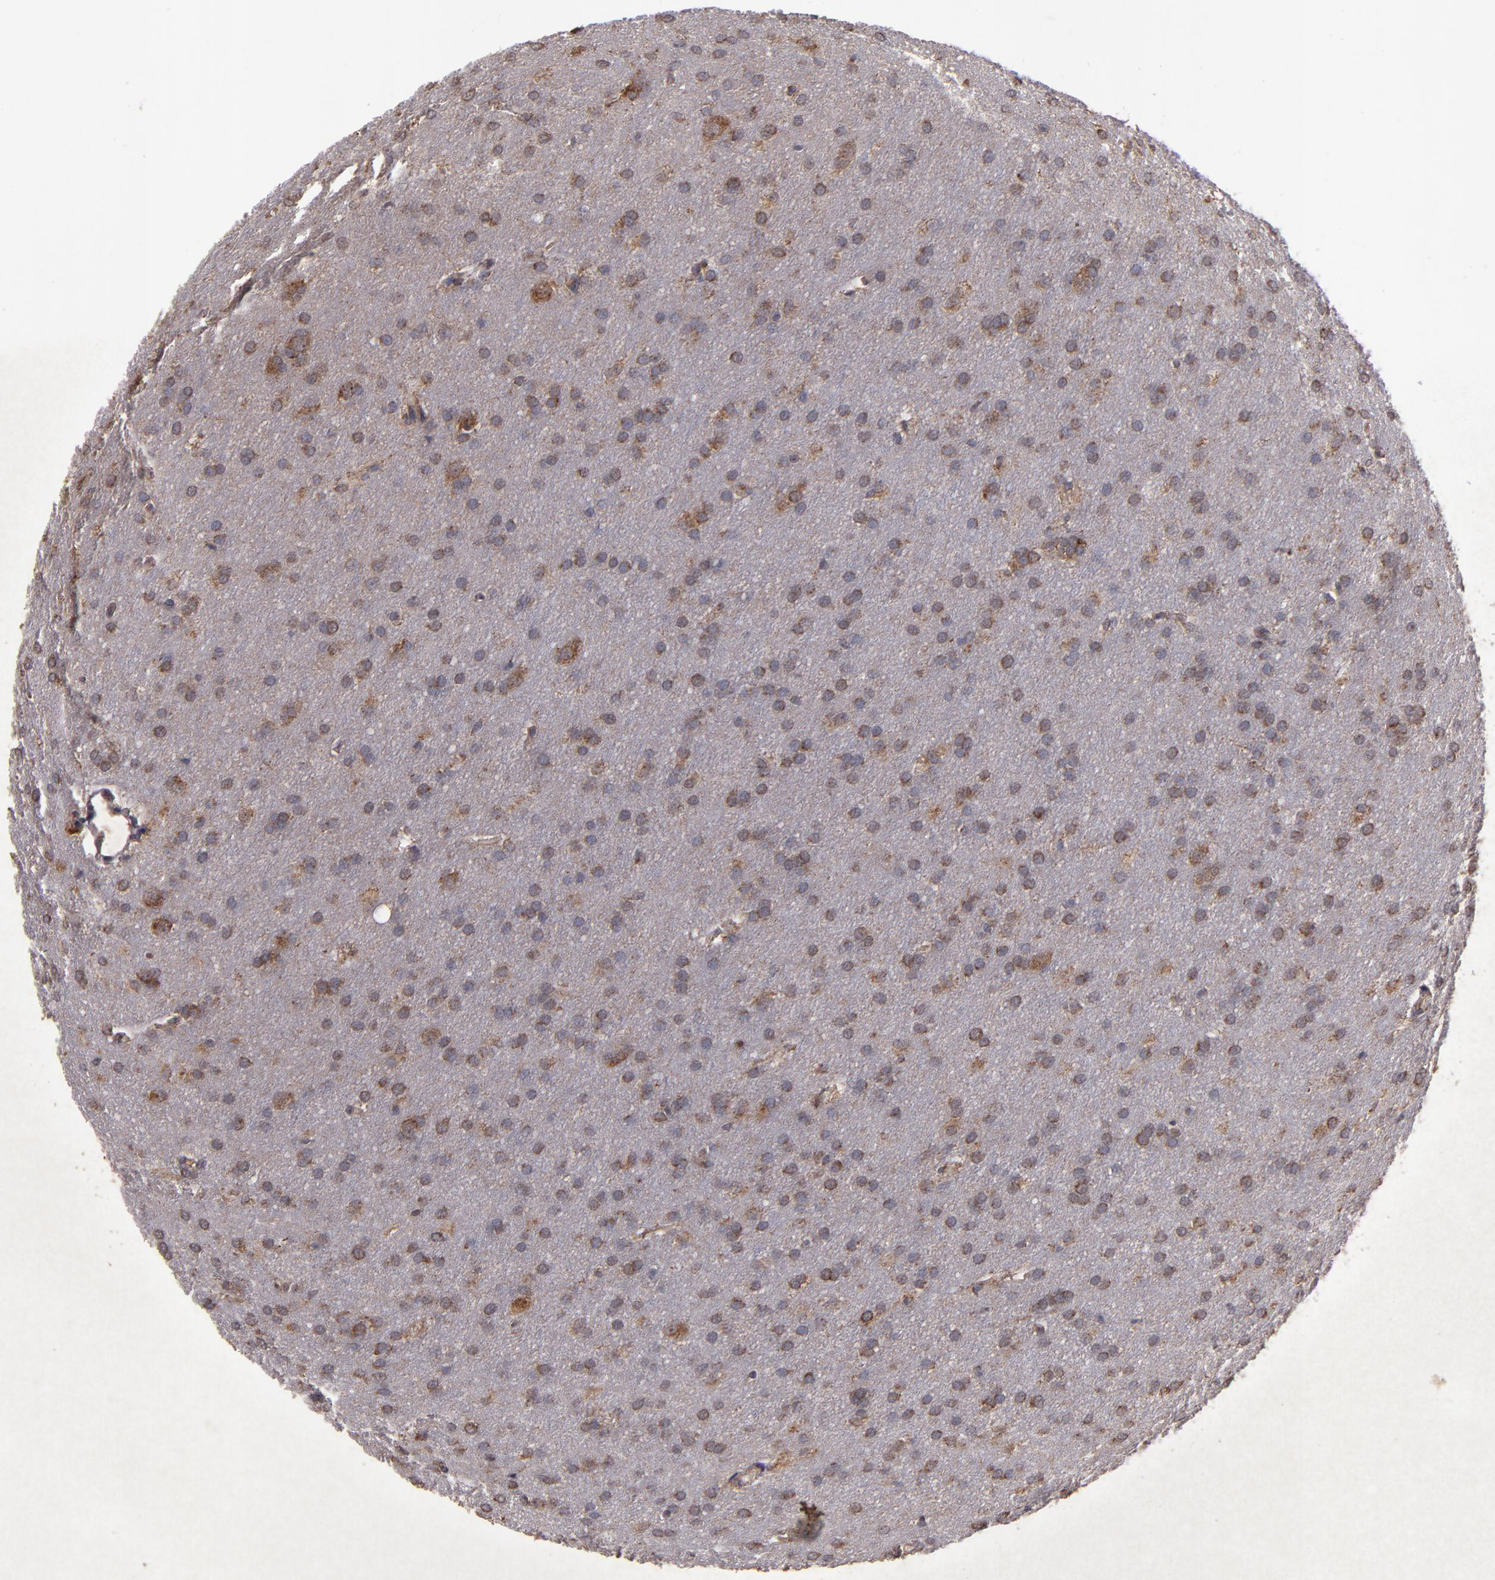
{"staining": {"intensity": "weak", "quantity": ">75%", "location": "cytoplasmic/membranous"}, "tissue": "glioma", "cell_type": "Tumor cells", "image_type": "cancer", "snomed": [{"axis": "morphology", "description": "Glioma, malignant, Low grade"}, {"axis": "topography", "description": "Brain"}], "caption": "Immunohistochemical staining of malignant glioma (low-grade) displays weak cytoplasmic/membranous protein expression in about >75% of tumor cells.", "gene": "TIMM9", "patient": {"sex": "female", "age": 32}}